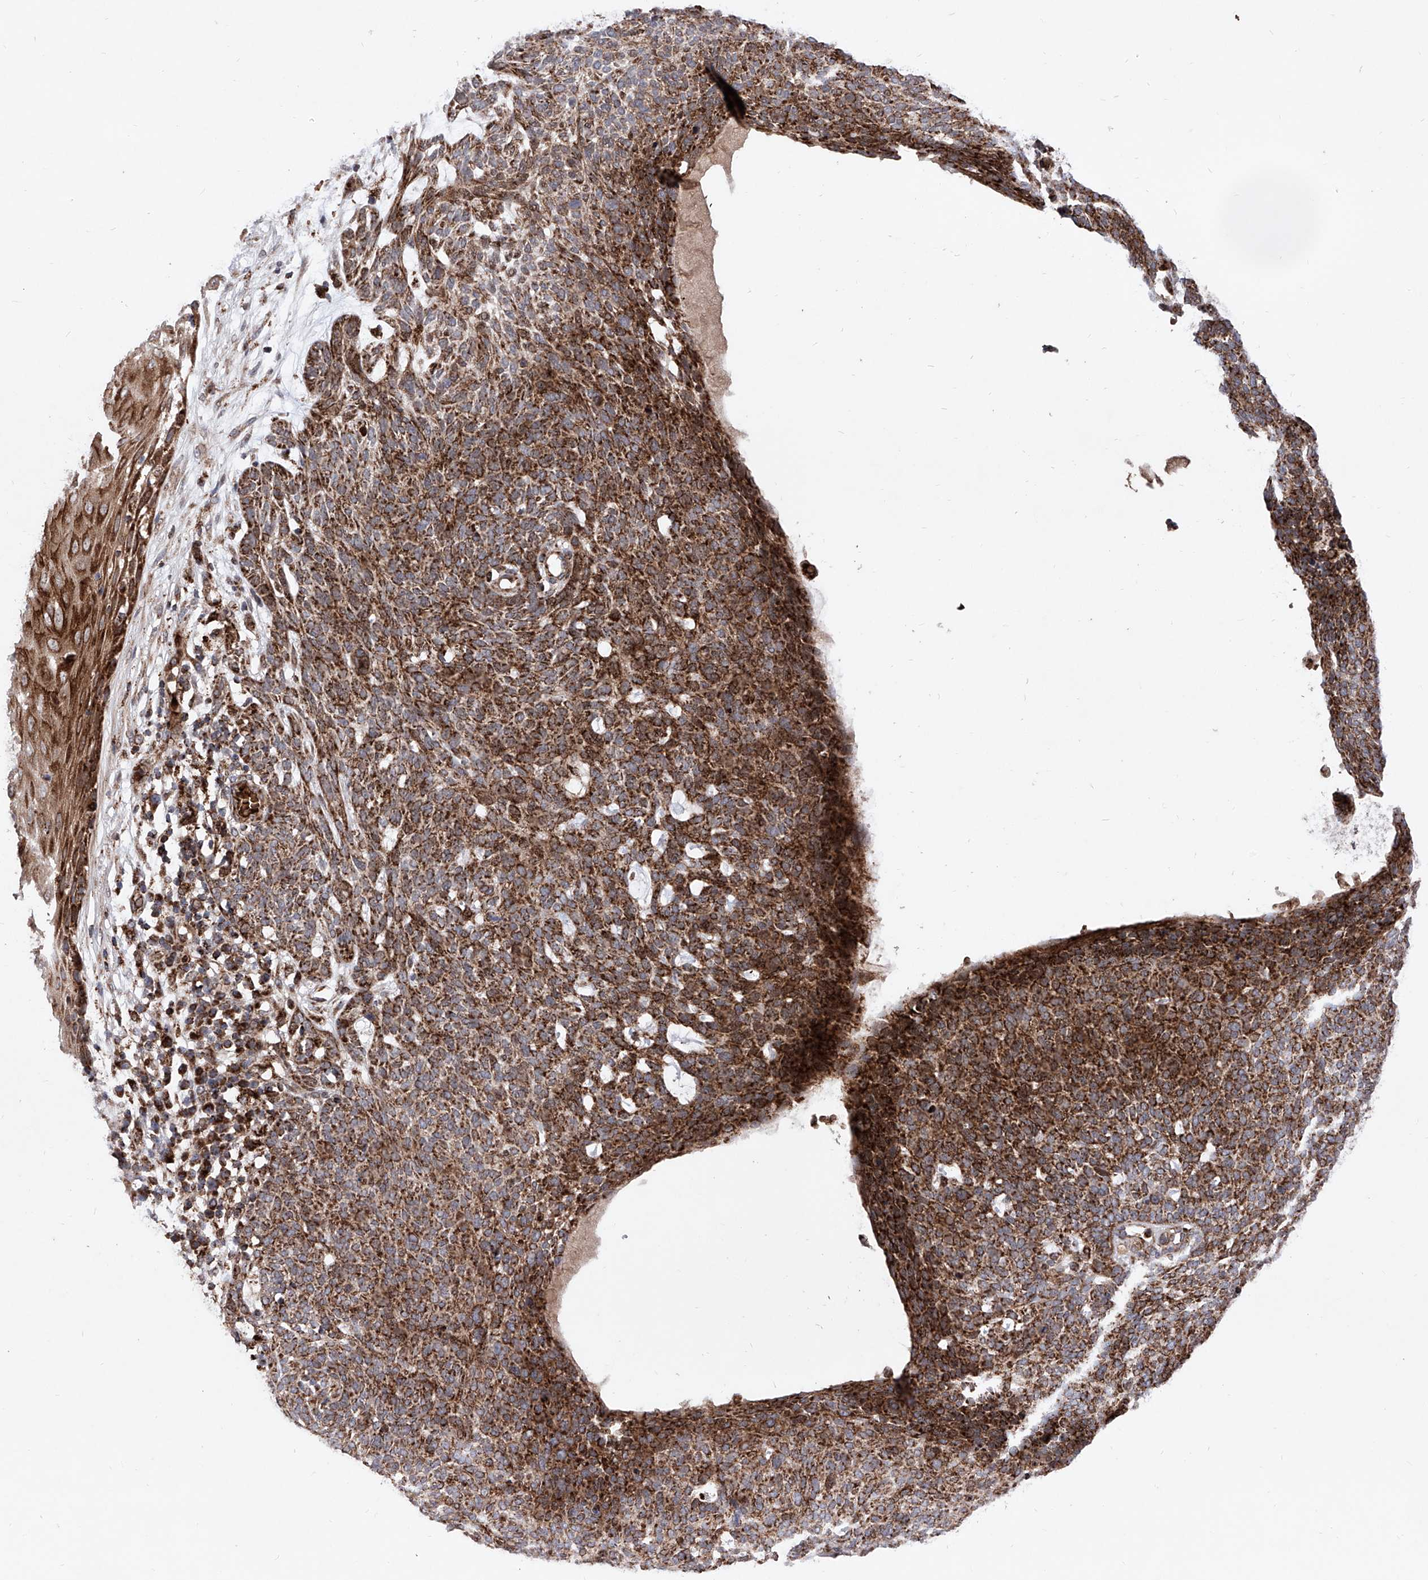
{"staining": {"intensity": "strong", "quantity": ">75%", "location": "cytoplasmic/membranous"}, "tissue": "skin cancer", "cell_type": "Tumor cells", "image_type": "cancer", "snomed": [{"axis": "morphology", "description": "Squamous cell carcinoma, NOS"}, {"axis": "topography", "description": "Skin"}], "caption": "Immunohistochemical staining of human squamous cell carcinoma (skin) demonstrates strong cytoplasmic/membranous protein positivity in approximately >75% of tumor cells.", "gene": "SEMA6A", "patient": {"sex": "female", "age": 90}}